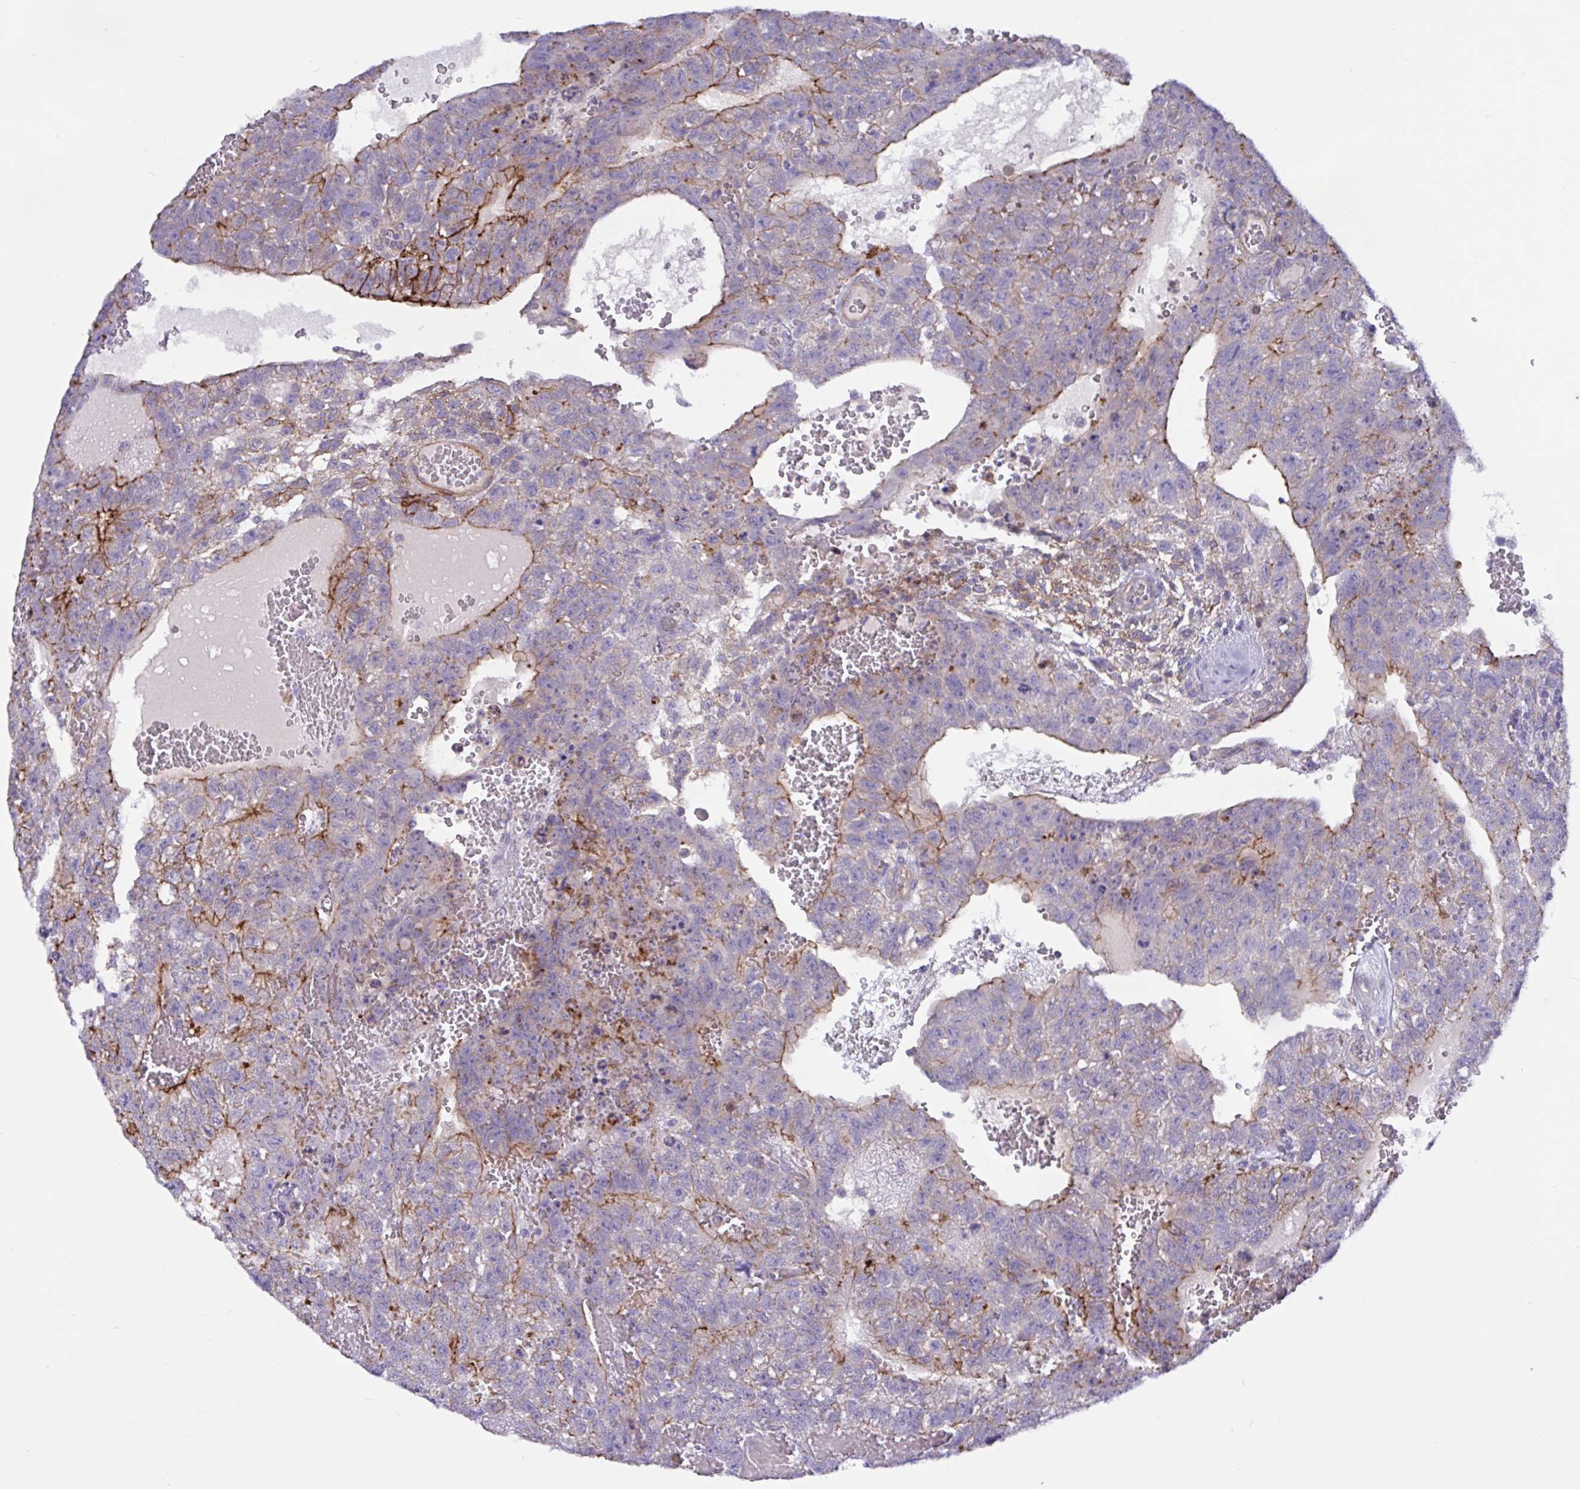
{"staining": {"intensity": "strong", "quantity": "<25%", "location": "cytoplasmic/membranous"}, "tissue": "testis cancer", "cell_type": "Tumor cells", "image_type": "cancer", "snomed": [{"axis": "morphology", "description": "Carcinoma, Embryonal, NOS"}, {"axis": "topography", "description": "Testis"}], "caption": "Strong cytoplasmic/membranous positivity for a protein is appreciated in approximately <25% of tumor cells of testis cancer using immunohistochemistry (IHC).", "gene": "SLC66A1", "patient": {"sex": "male", "age": 26}}